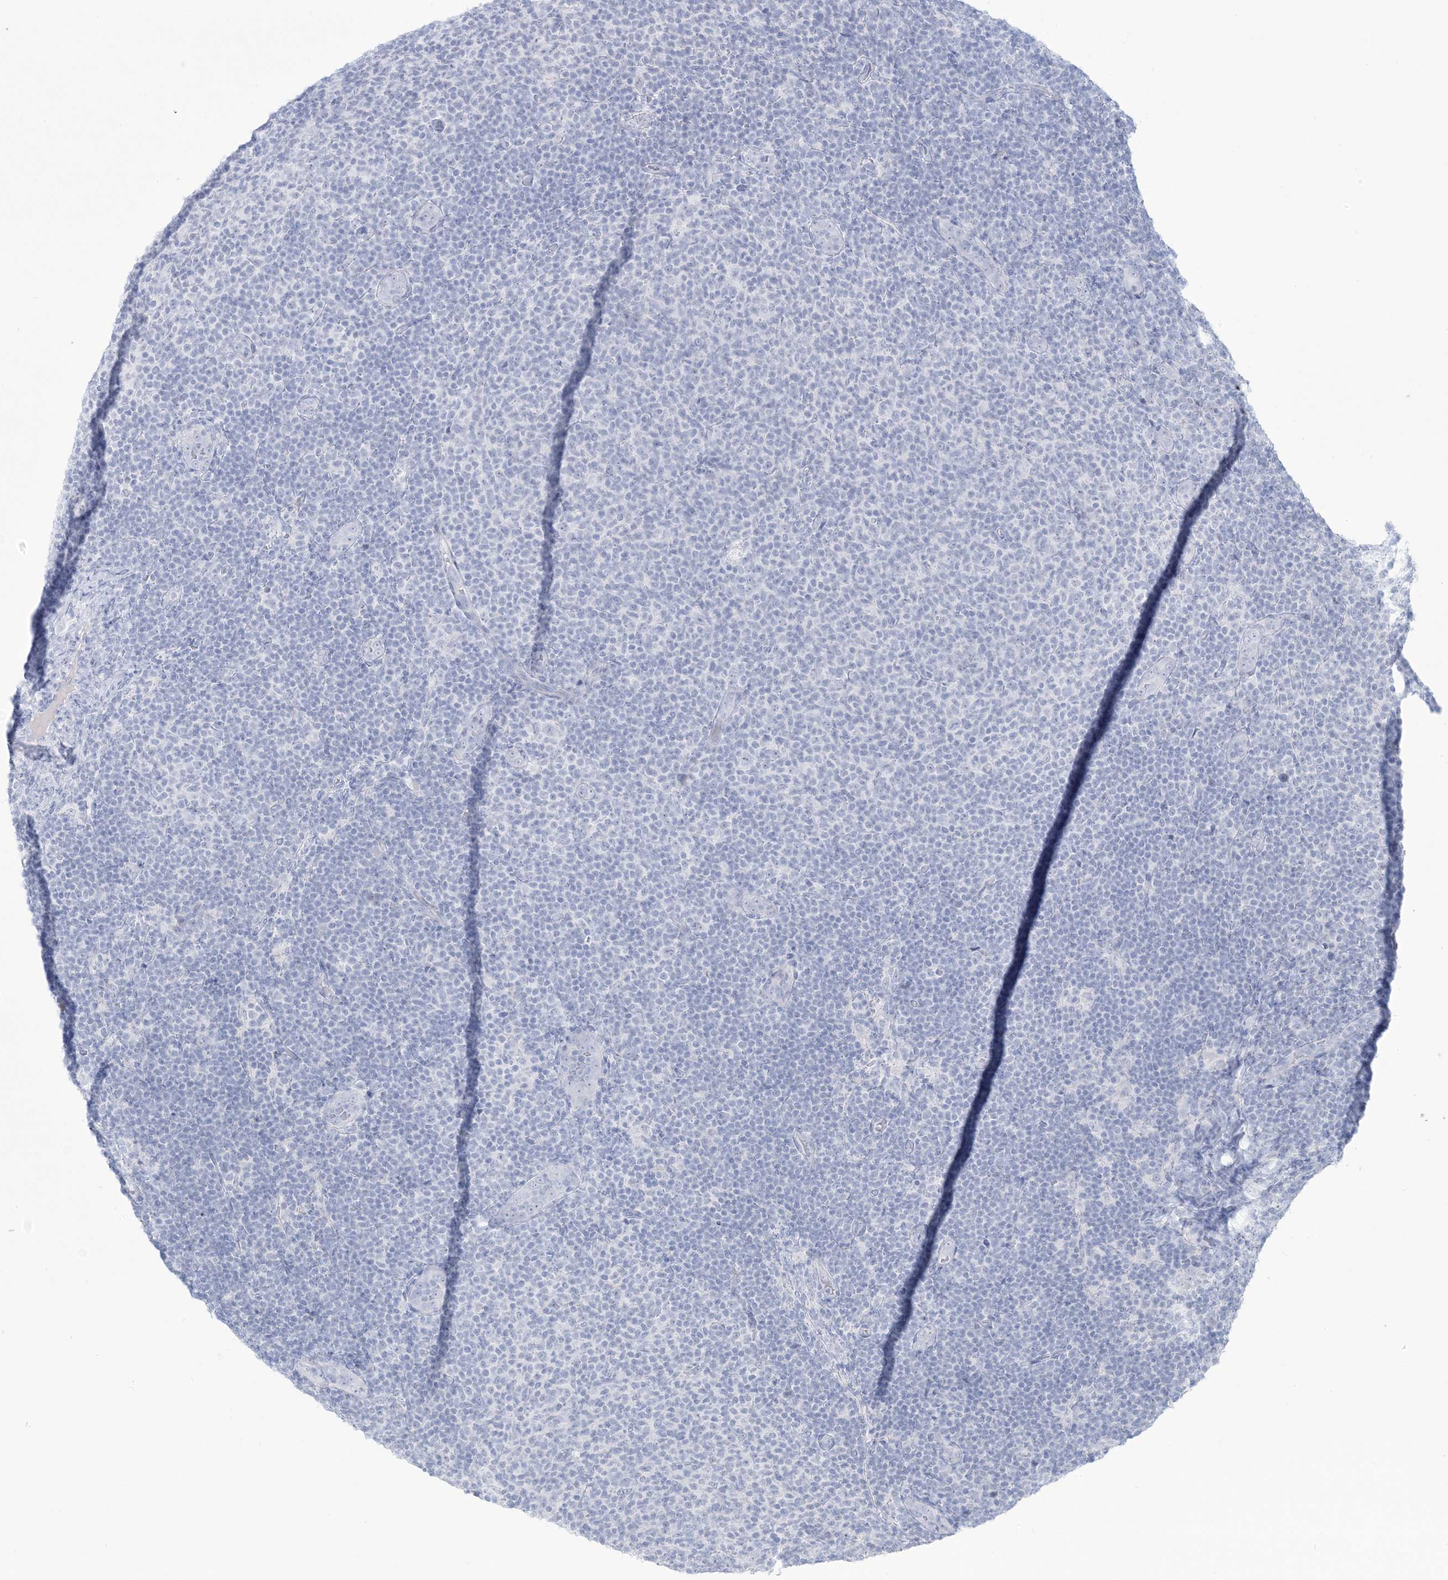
{"staining": {"intensity": "negative", "quantity": "none", "location": "none"}, "tissue": "lymphoma", "cell_type": "Tumor cells", "image_type": "cancer", "snomed": [{"axis": "morphology", "description": "Malignant lymphoma, non-Hodgkin's type, Low grade"}, {"axis": "topography", "description": "Lymph node"}], "caption": "Low-grade malignant lymphoma, non-Hodgkin's type was stained to show a protein in brown. There is no significant positivity in tumor cells.", "gene": "AGXT", "patient": {"sex": "male", "age": 66}}